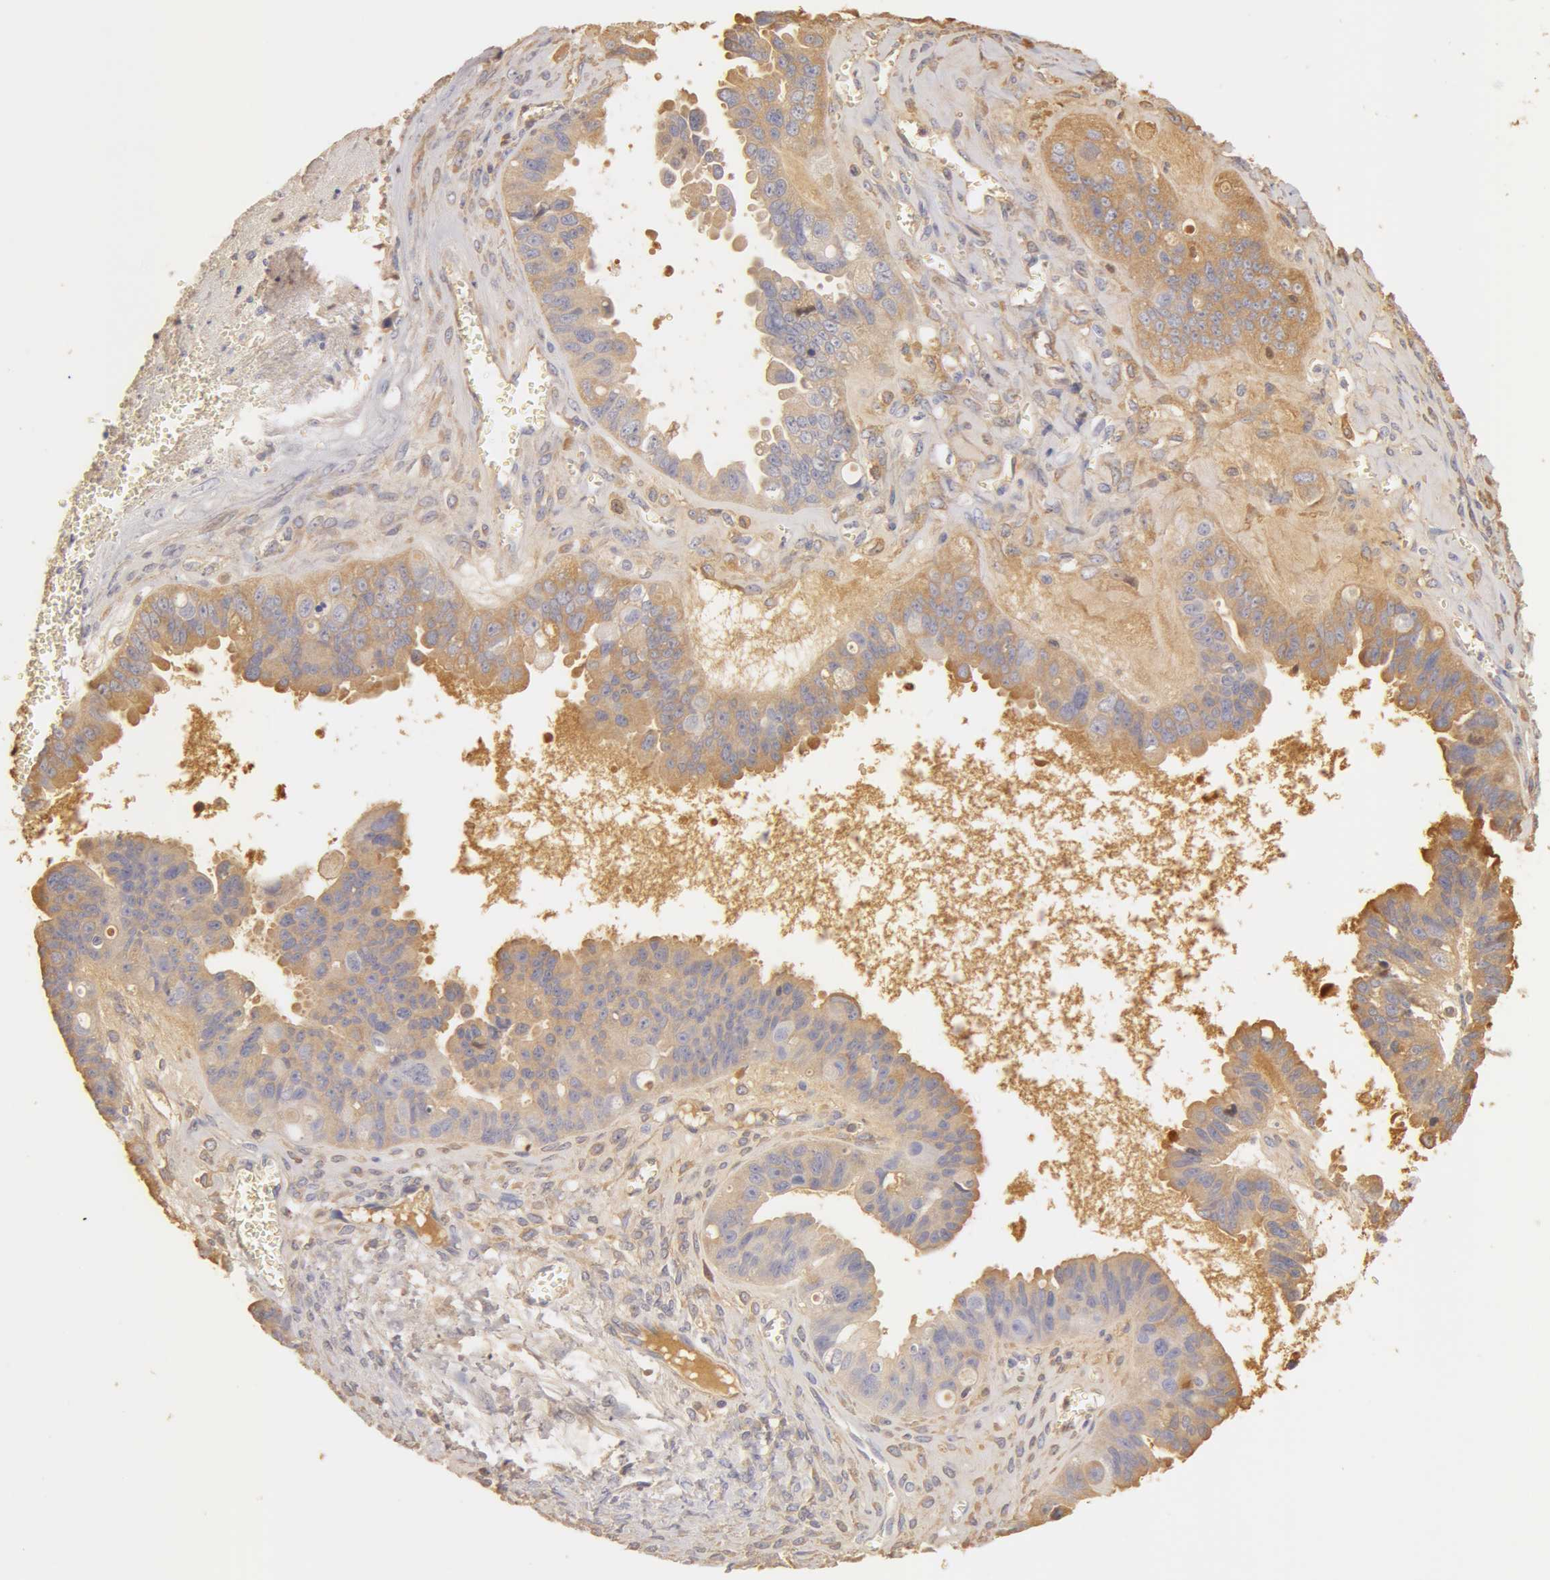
{"staining": {"intensity": "weak", "quantity": ">75%", "location": "cytoplasmic/membranous"}, "tissue": "ovarian cancer", "cell_type": "Tumor cells", "image_type": "cancer", "snomed": [{"axis": "morphology", "description": "Carcinoma, endometroid"}, {"axis": "topography", "description": "Ovary"}], "caption": "Protein staining of ovarian endometroid carcinoma tissue shows weak cytoplasmic/membranous staining in approximately >75% of tumor cells. The staining is performed using DAB (3,3'-diaminobenzidine) brown chromogen to label protein expression. The nuclei are counter-stained blue using hematoxylin.", "gene": "TF", "patient": {"sex": "female", "age": 85}}